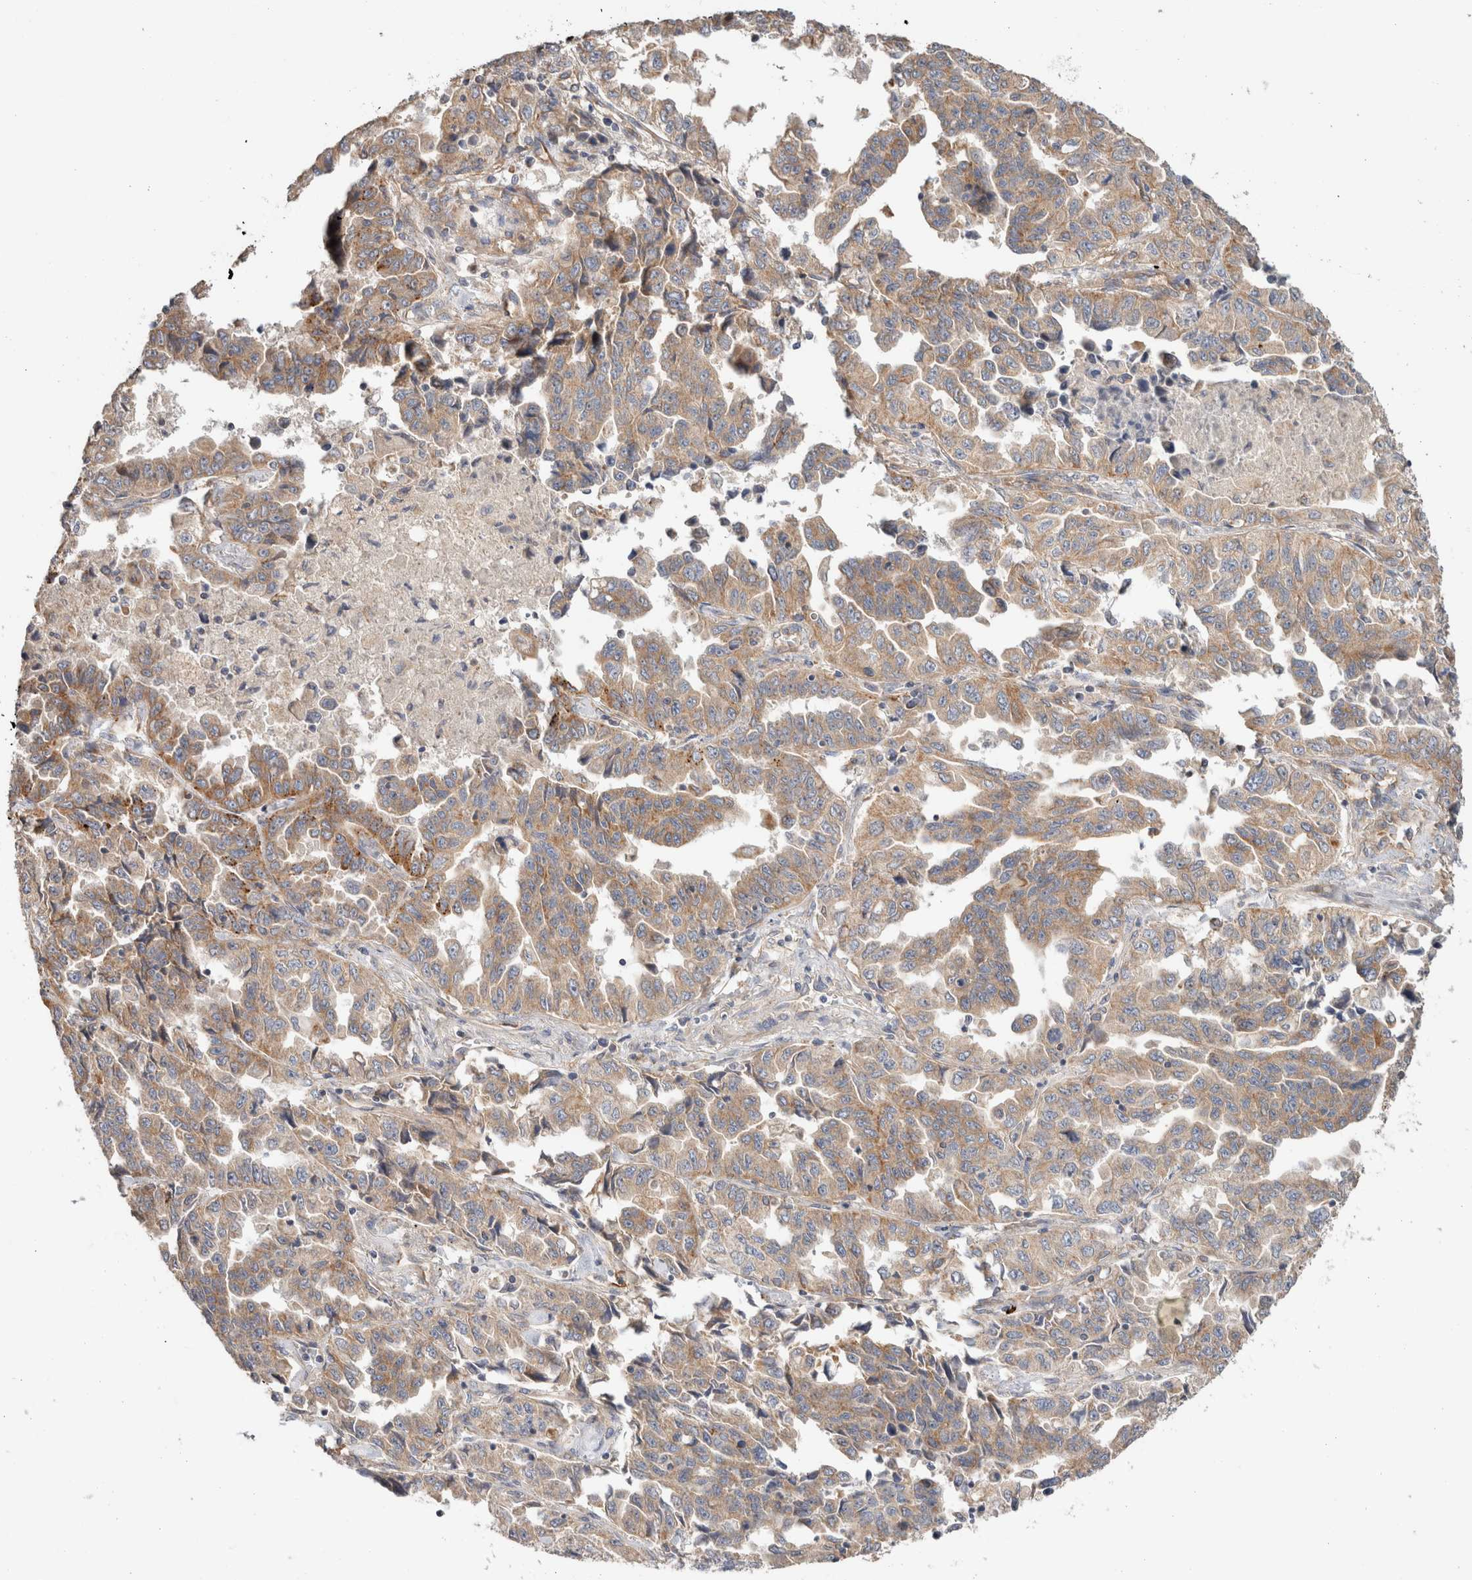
{"staining": {"intensity": "moderate", "quantity": ">75%", "location": "cytoplasmic/membranous"}, "tissue": "lung cancer", "cell_type": "Tumor cells", "image_type": "cancer", "snomed": [{"axis": "morphology", "description": "Adenocarcinoma, NOS"}, {"axis": "topography", "description": "Lung"}], "caption": "Brown immunohistochemical staining in human lung cancer displays moderate cytoplasmic/membranous expression in about >75% of tumor cells.", "gene": "B3GNTL1", "patient": {"sex": "female", "age": 51}}